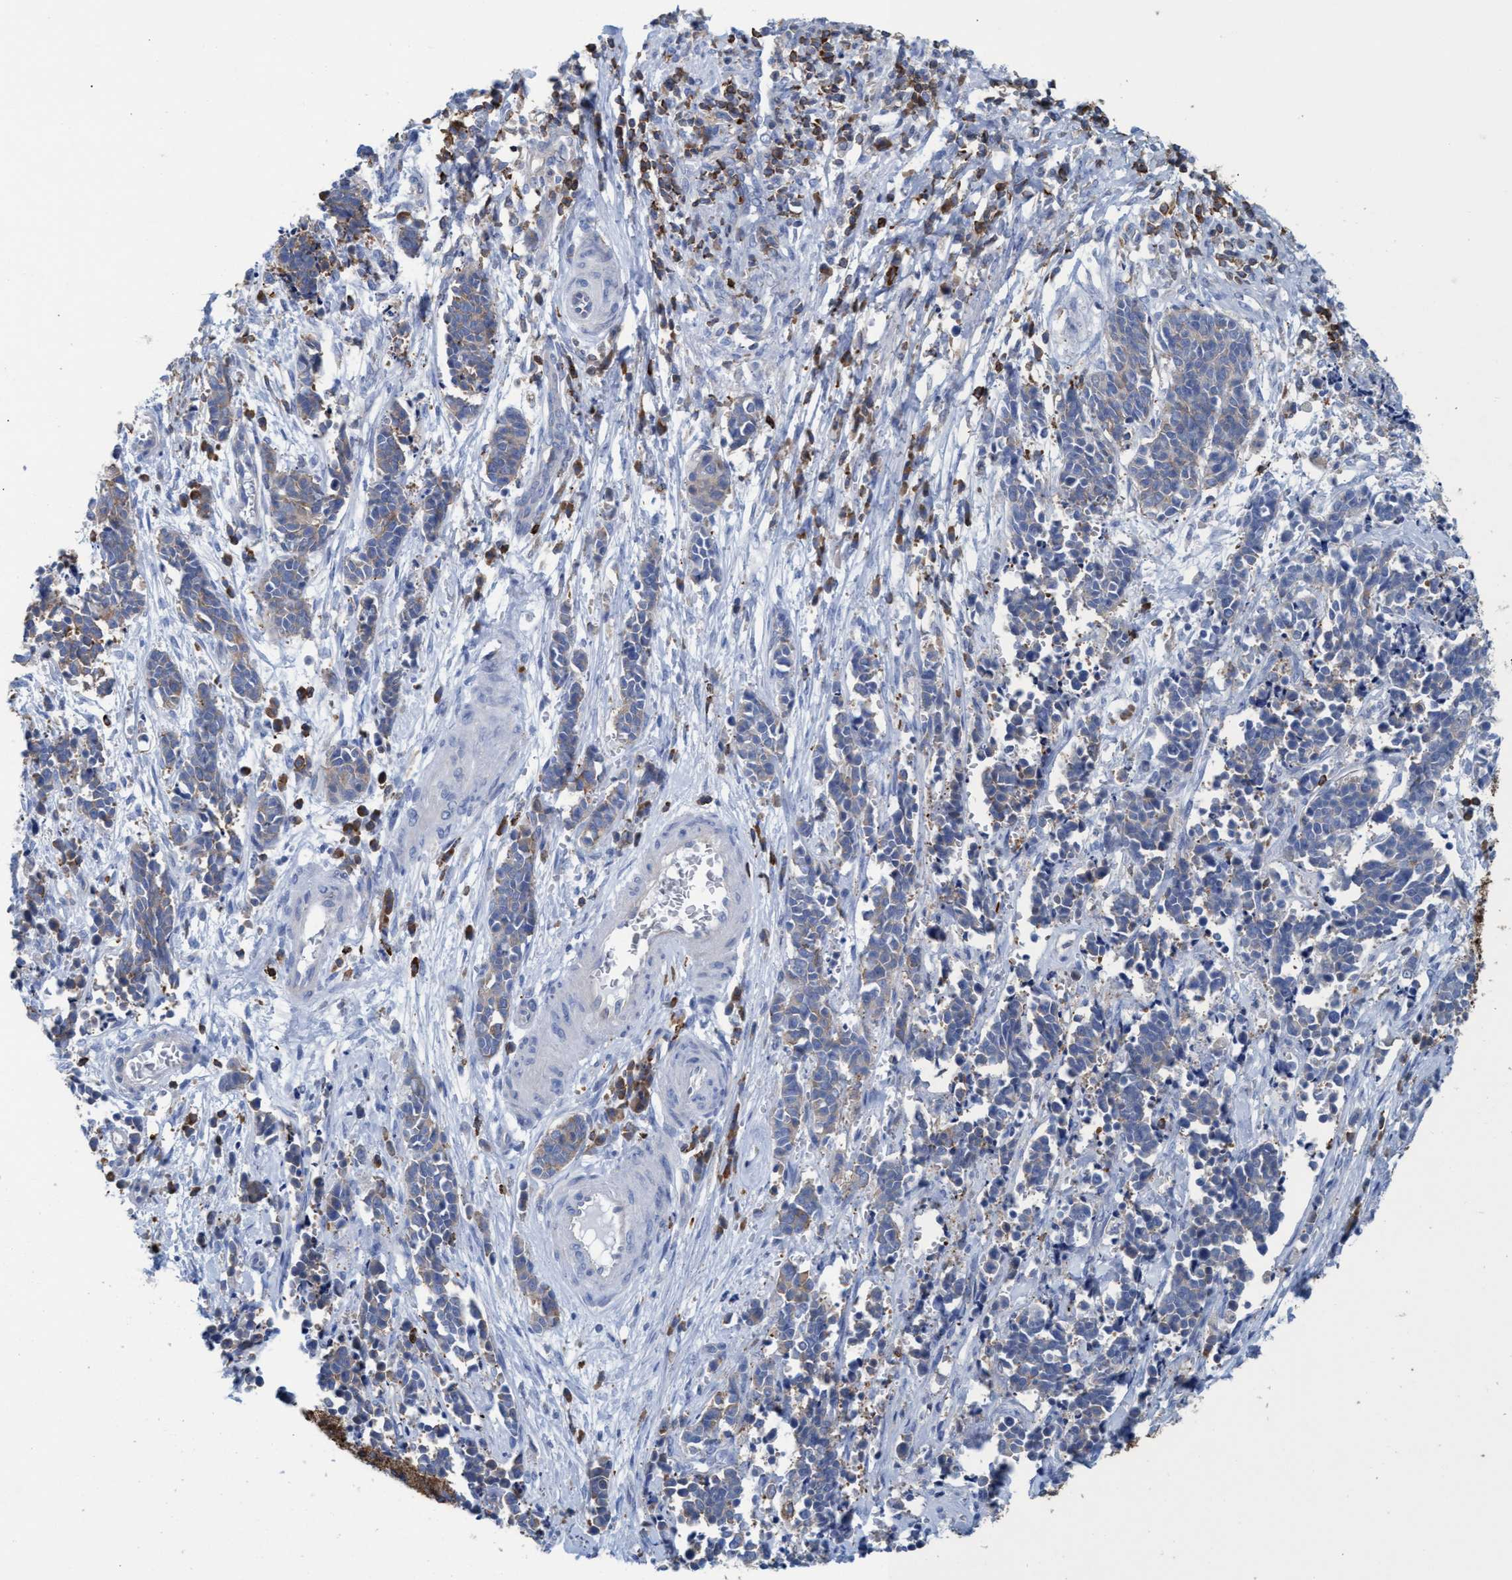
{"staining": {"intensity": "weak", "quantity": "<25%", "location": "cytoplasmic/membranous"}, "tissue": "cervical cancer", "cell_type": "Tumor cells", "image_type": "cancer", "snomed": [{"axis": "morphology", "description": "Squamous cell carcinoma, NOS"}, {"axis": "topography", "description": "Cervix"}], "caption": "There is no significant expression in tumor cells of cervical cancer (squamous cell carcinoma).", "gene": "EZR", "patient": {"sex": "female", "age": 35}}